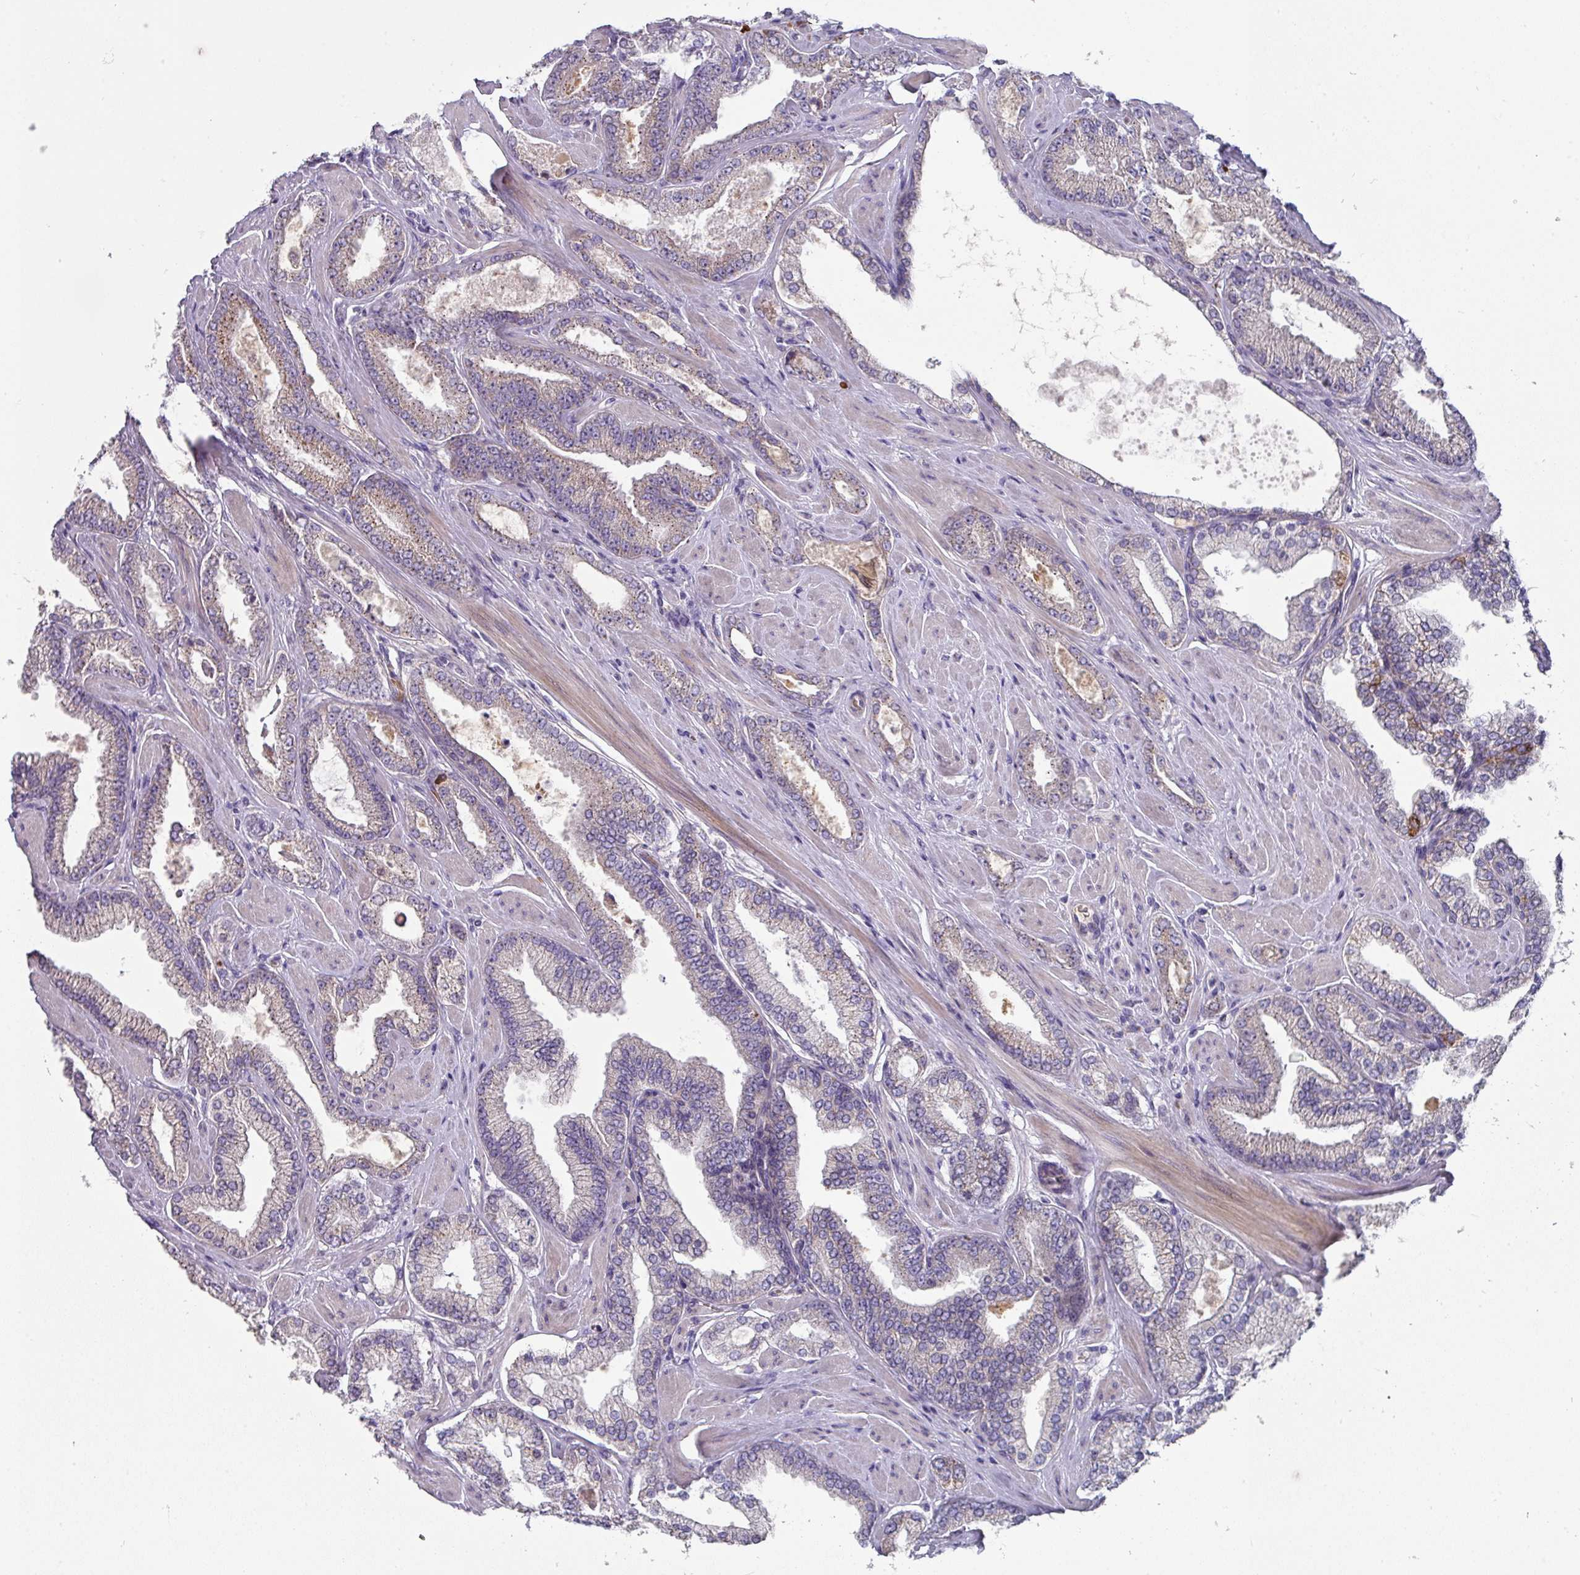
{"staining": {"intensity": "weak", "quantity": "<25%", "location": "cytoplasmic/membranous"}, "tissue": "prostate cancer", "cell_type": "Tumor cells", "image_type": "cancer", "snomed": [{"axis": "morphology", "description": "Adenocarcinoma, Low grade"}, {"axis": "topography", "description": "Prostate"}], "caption": "This image is of low-grade adenocarcinoma (prostate) stained with IHC to label a protein in brown with the nuclei are counter-stained blue. There is no positivity in tumor cells.", "gene": "IL4R", "patient": {"sex": "male", "age": 42}}